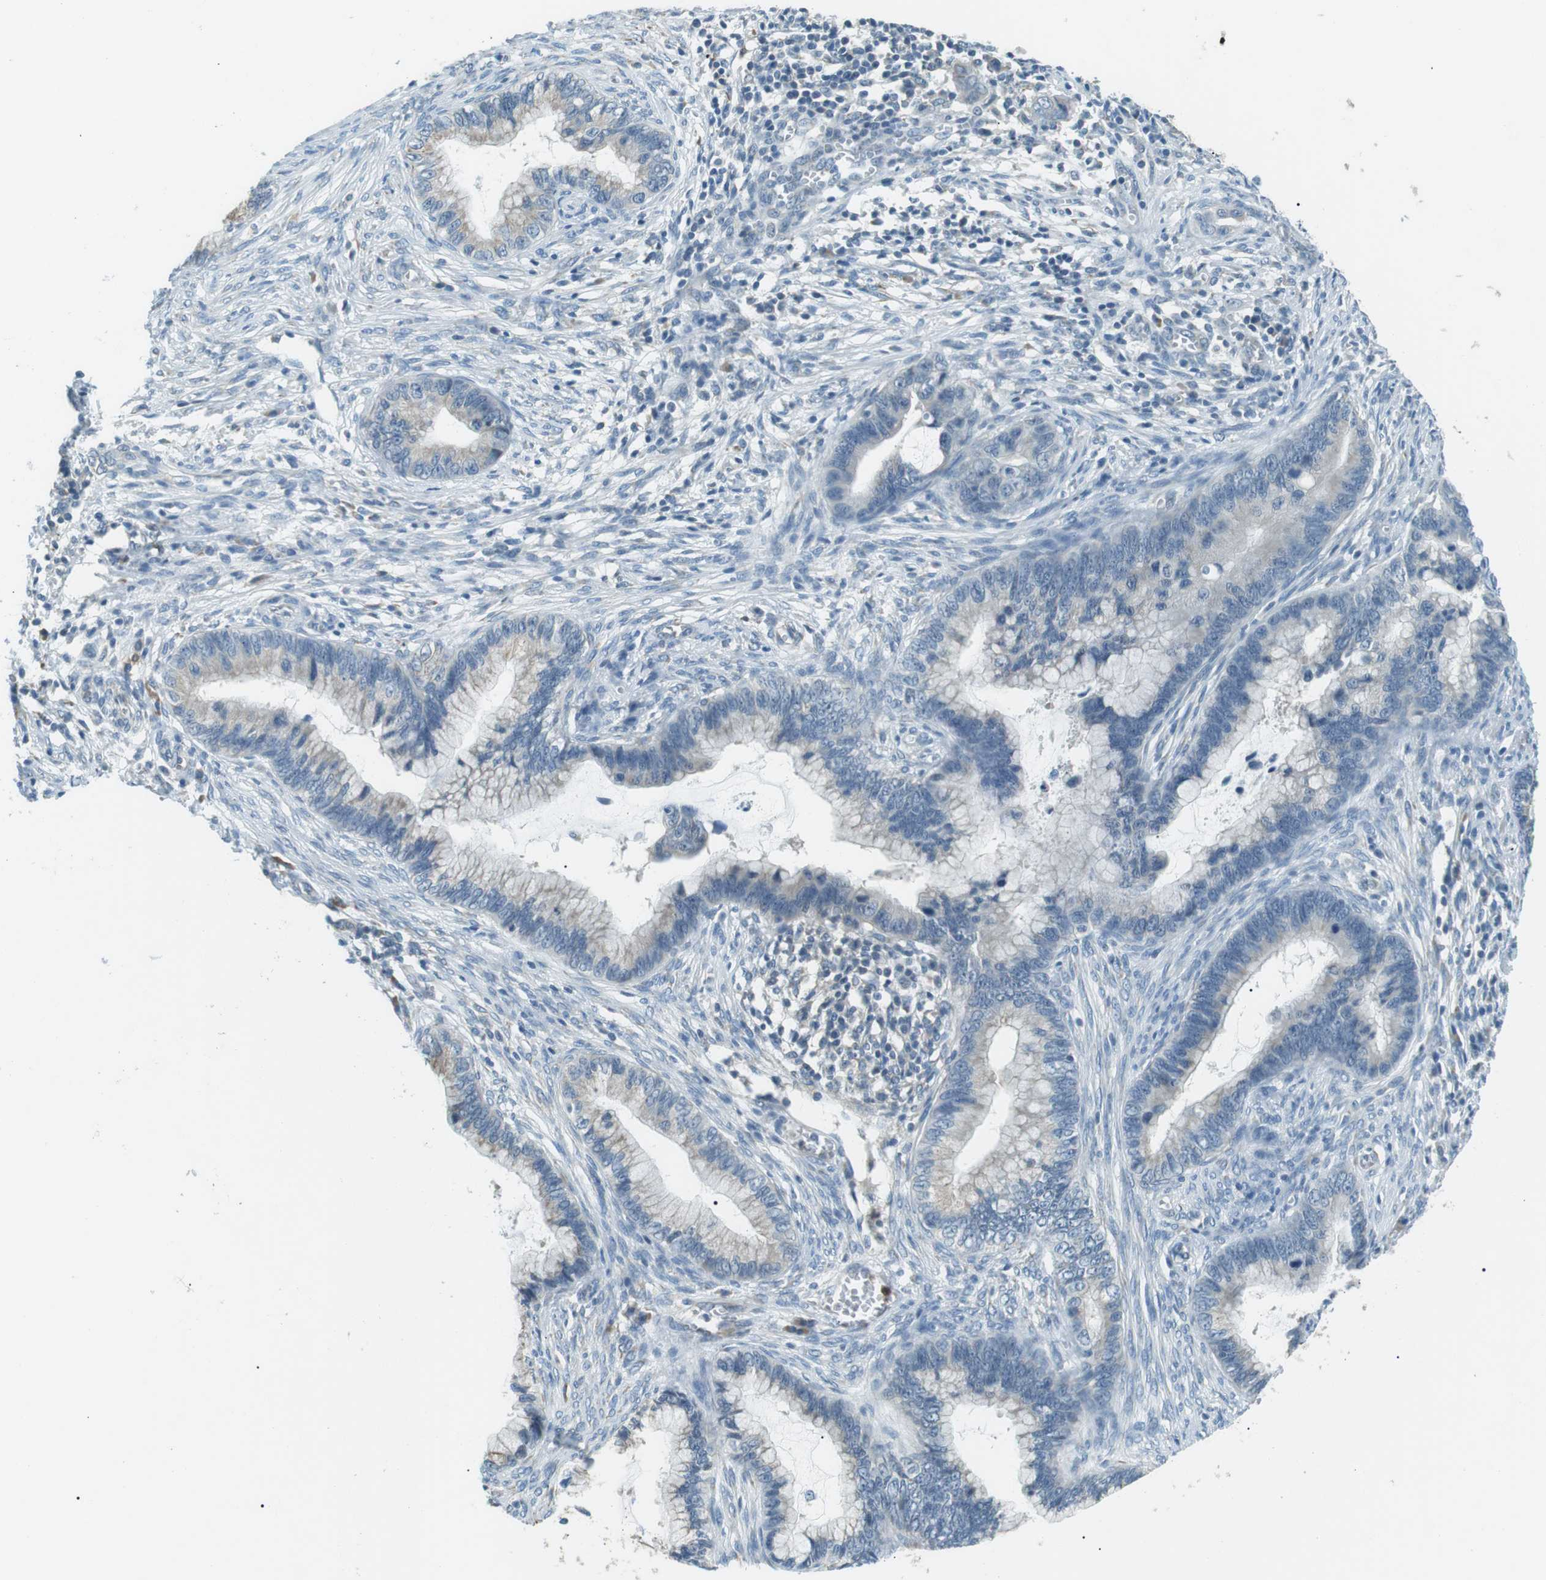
{"staining": {"intensity": "negative", "quantity": "none", "location": "none"}, "tissue": "cervical cancer", "cell_type": "Tumor cells", "image_type": "cancer", "snomed": [{"axis": "morphology", "description": "Adenocarcinoma, NOS"}, {"axis": "topography", "description": "Cervix"}], "caption": "A micrograph of cervical cancer stained for a protein demonstrates no brown staining in tumor cells.", "gene": "SERPINB2", "patient": {"sex": "female", "age": 44}}